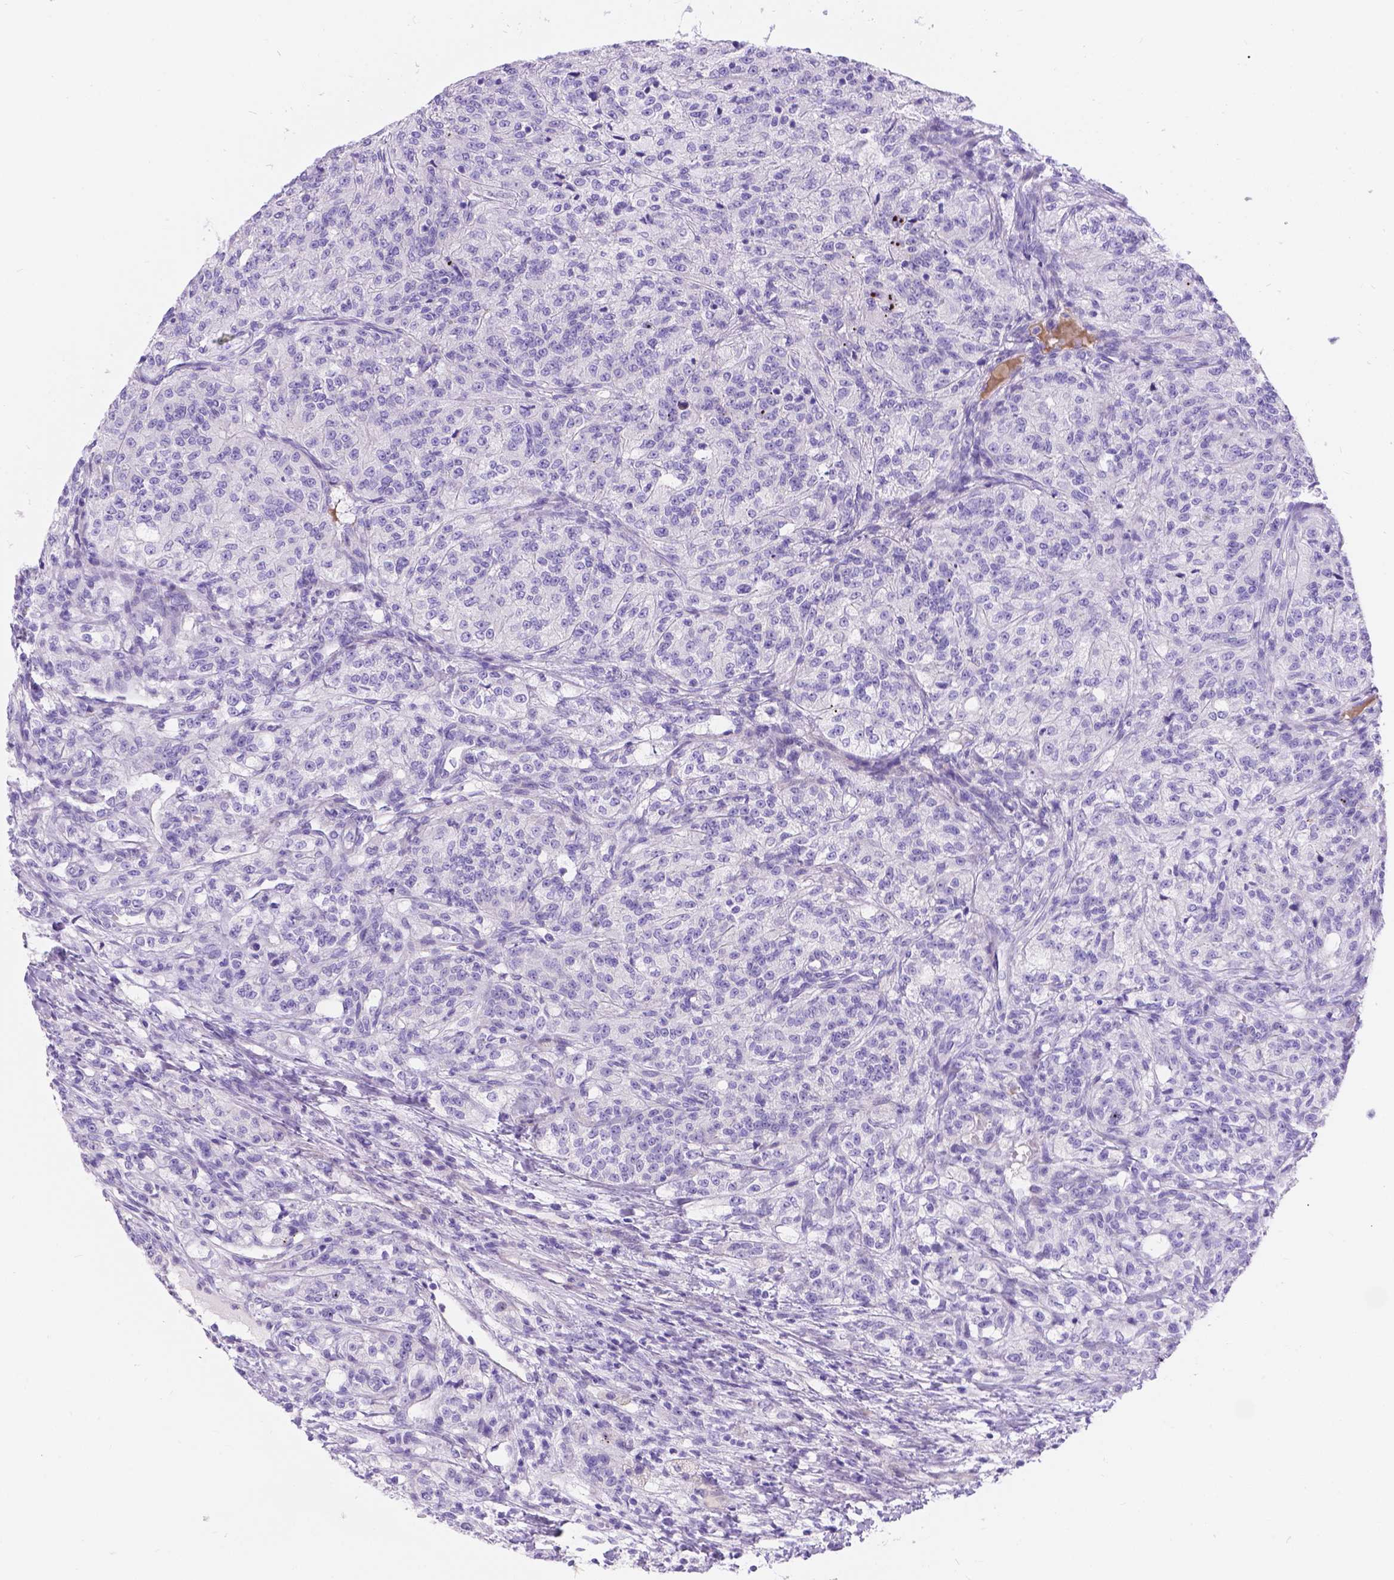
{"staining": {"intensity": "negative", "quantity": "none", "location": "none"}, "tissue": "renal cancer", "cell_type": "Tumor cells", "image_type": "cancer", "snomed": [{"axis": "morphology", "description": "Adenocarcinoma, NOS"}, {"axis": "topography", "description": "Kidney"}], "caption": "Immunohistochemistry histopathology image of adenocarcinoma (renal) stained for a protein (brown), which demonstrates no expression in tumor cells.", "gene": "KLHL10", "patient": {"sex": "female", "age": 63}}